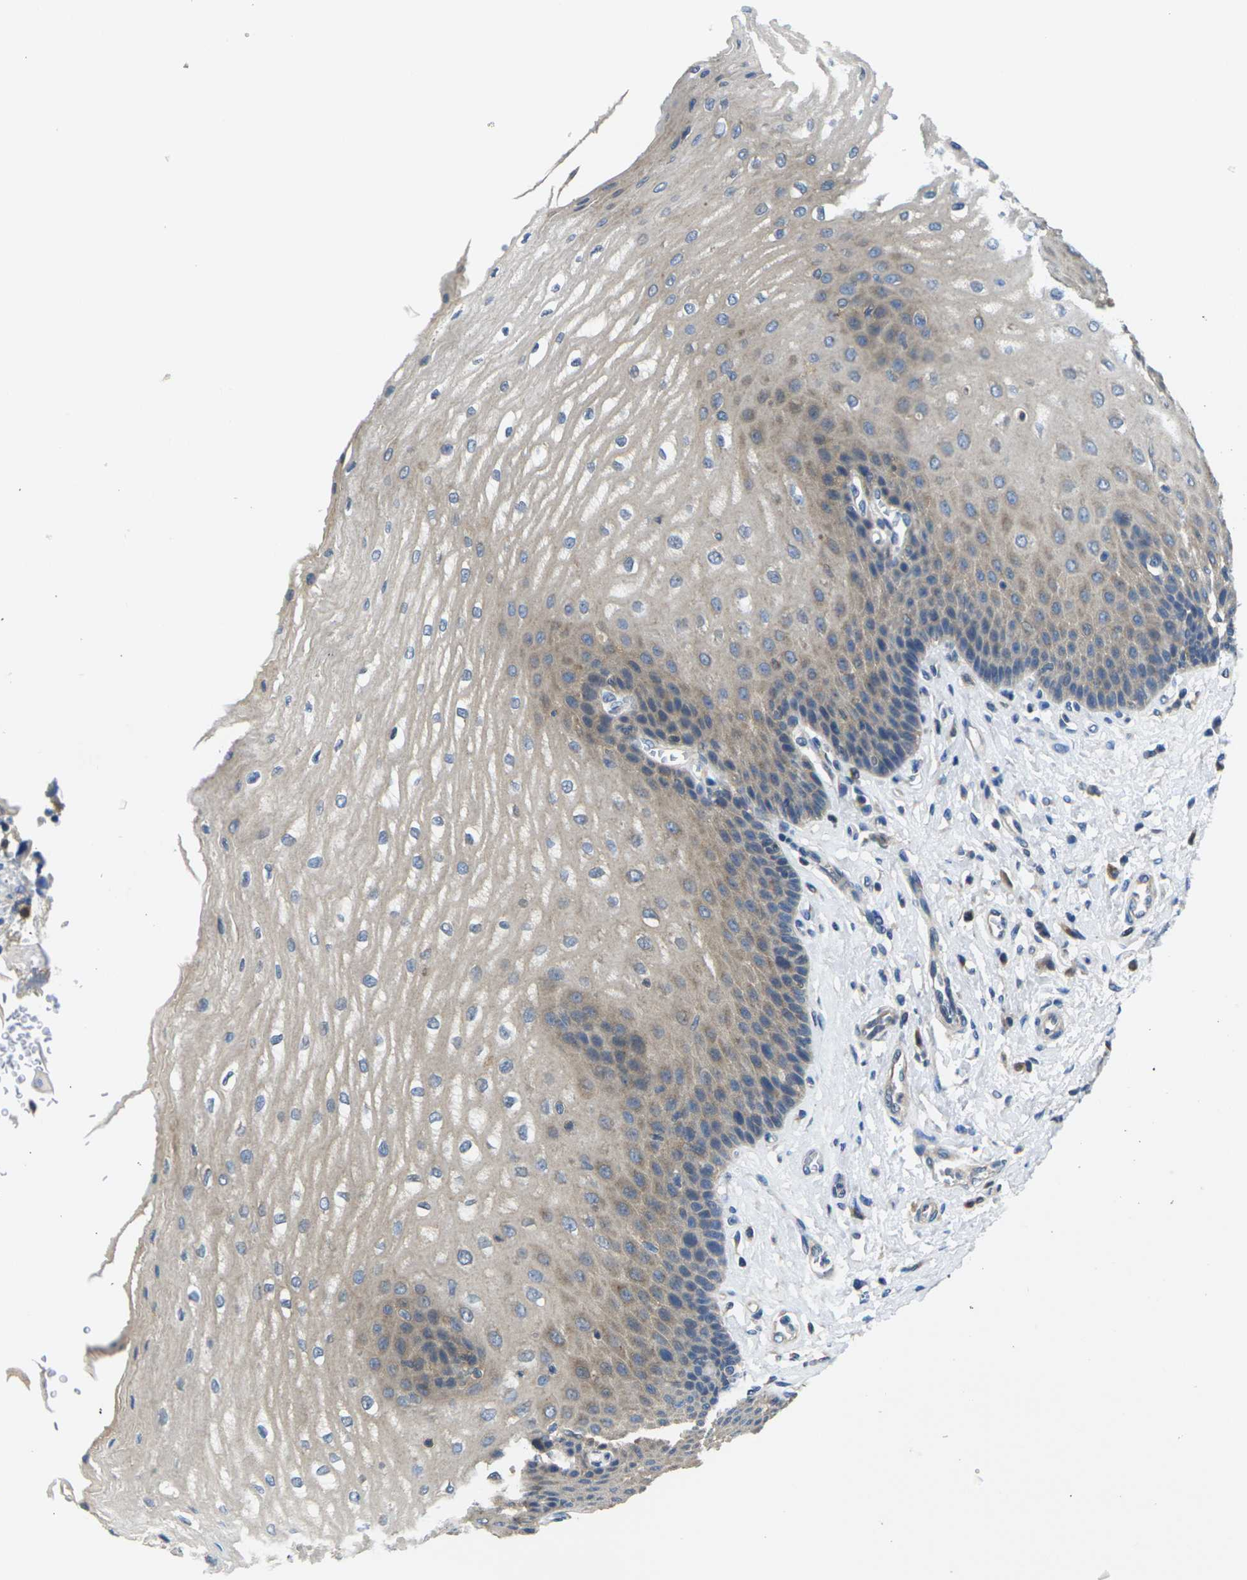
{"staining": {"intensity": "weak", "quantity": "25%-75%", "location": "cytoplasmic/membranous"}, "tissue": "esophagus", "cell_type": "Squamous epithelial cells", "image_type": "normal", "snomed": [{"axis": "morphology", "description": "Normal tissue, NOS"}, {"axis": "topography", "description": "Esophagus"}], "caption": "Weak cytoplasmic/membranous staining for a protein is seen in about 25%-75% of squamous epithelial cells of benign esophagus using immunohistochemistry (IHC).", "gene": "TMCC2", "patient": {"sex": "male", "age": 54}}